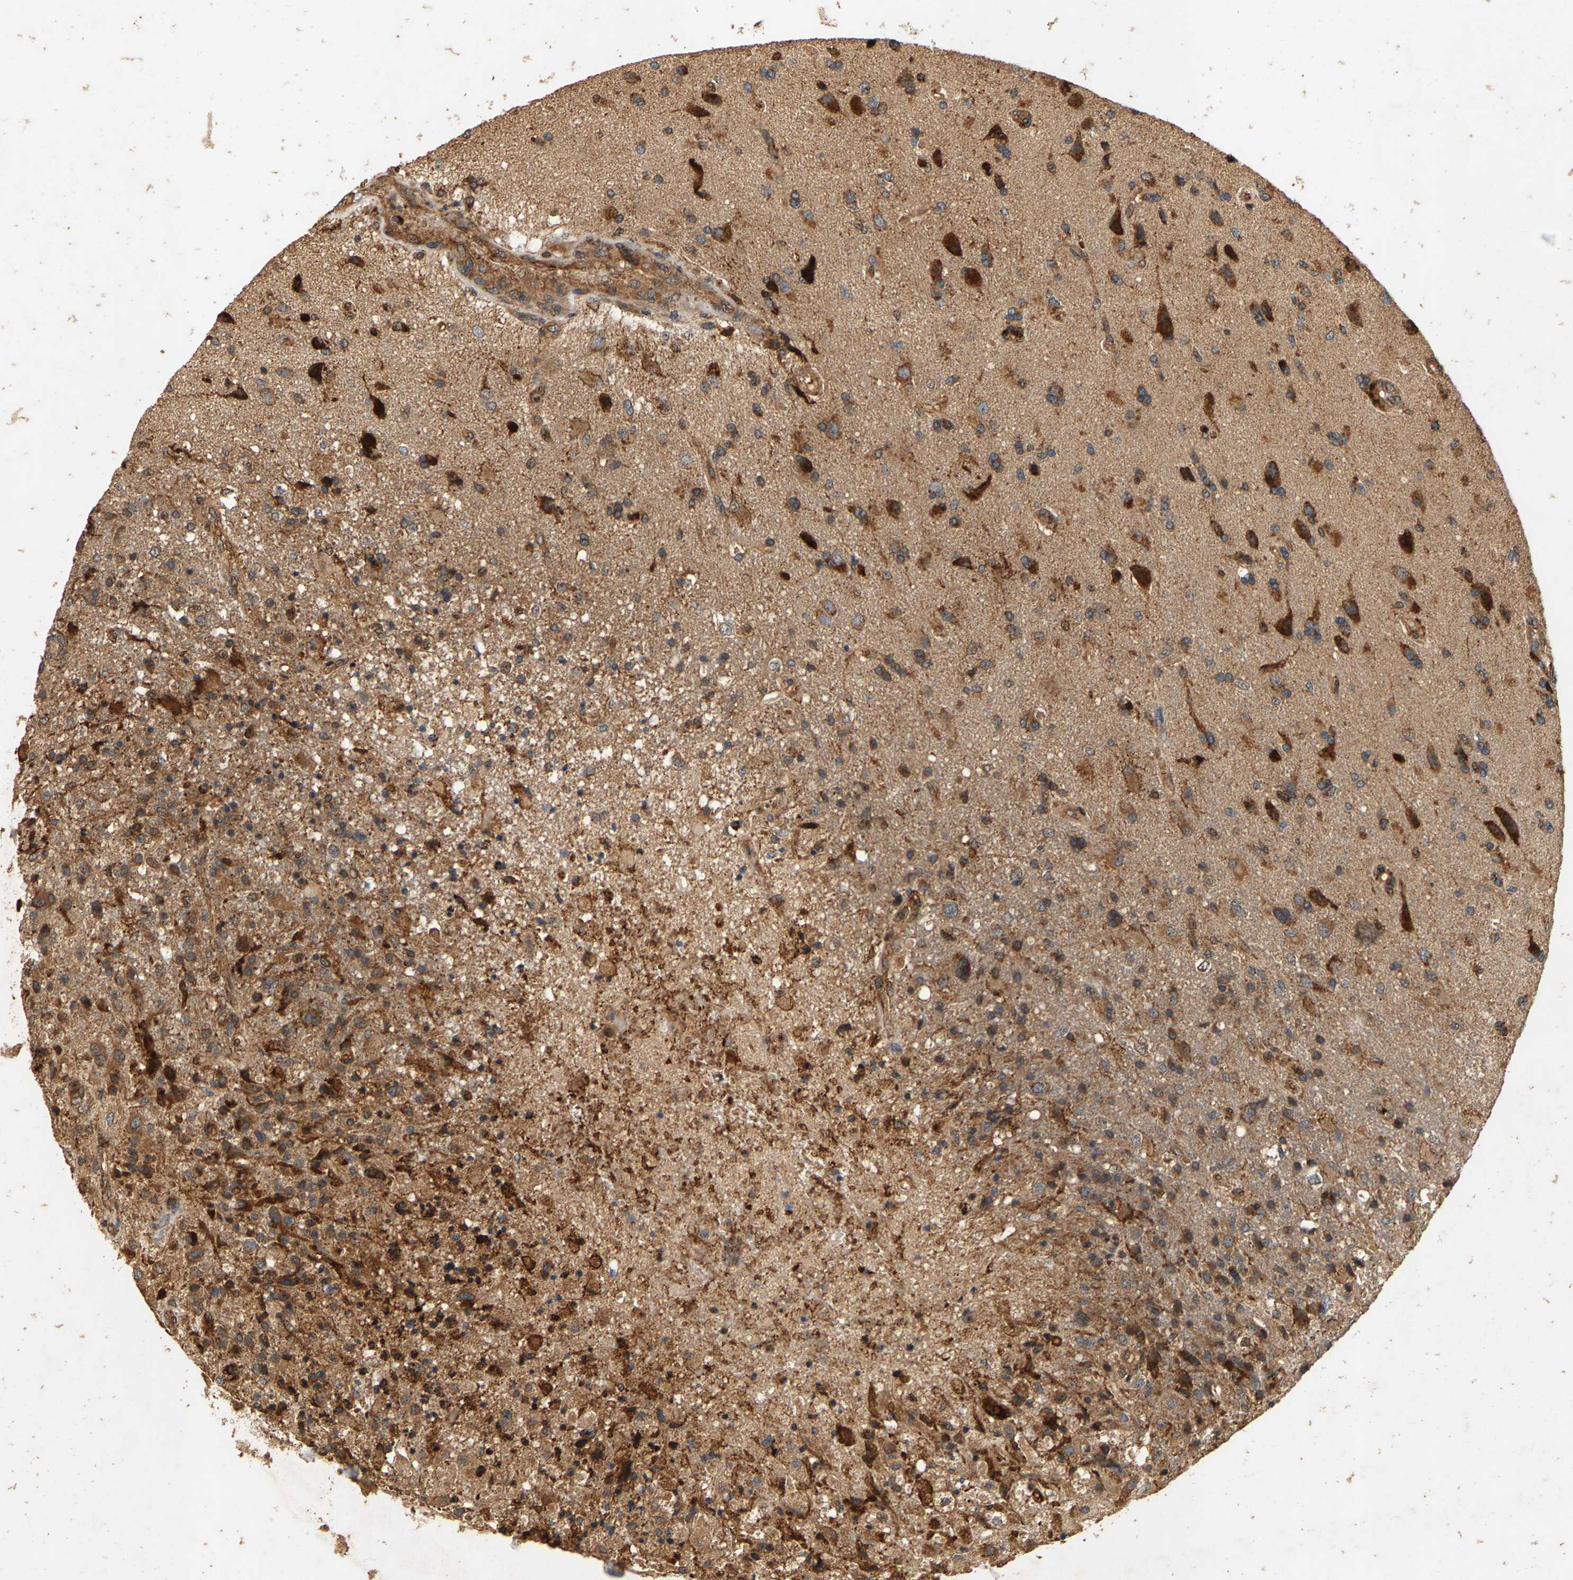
{"staining": {"intensity": "moderate", "quantity": ">75%", "location": "cytoplasmic/membranous"}, "tissue": "glioma", "cell_type": "Tumor cells", "image_type": "cancer", "snomed": [{"axis": "morphology", "description": "Glioma, malignant, High grade"}, {"axis": "topography", "description": "Brain"}], "caption": "The image shows staining of malignant high-grade glioma, revealing moderate cytoplasmic/membranous protein positivity (brown color) within tumor cells.", "gene": "CIDEC", "patient": {"sex": "male", "age": 72}}